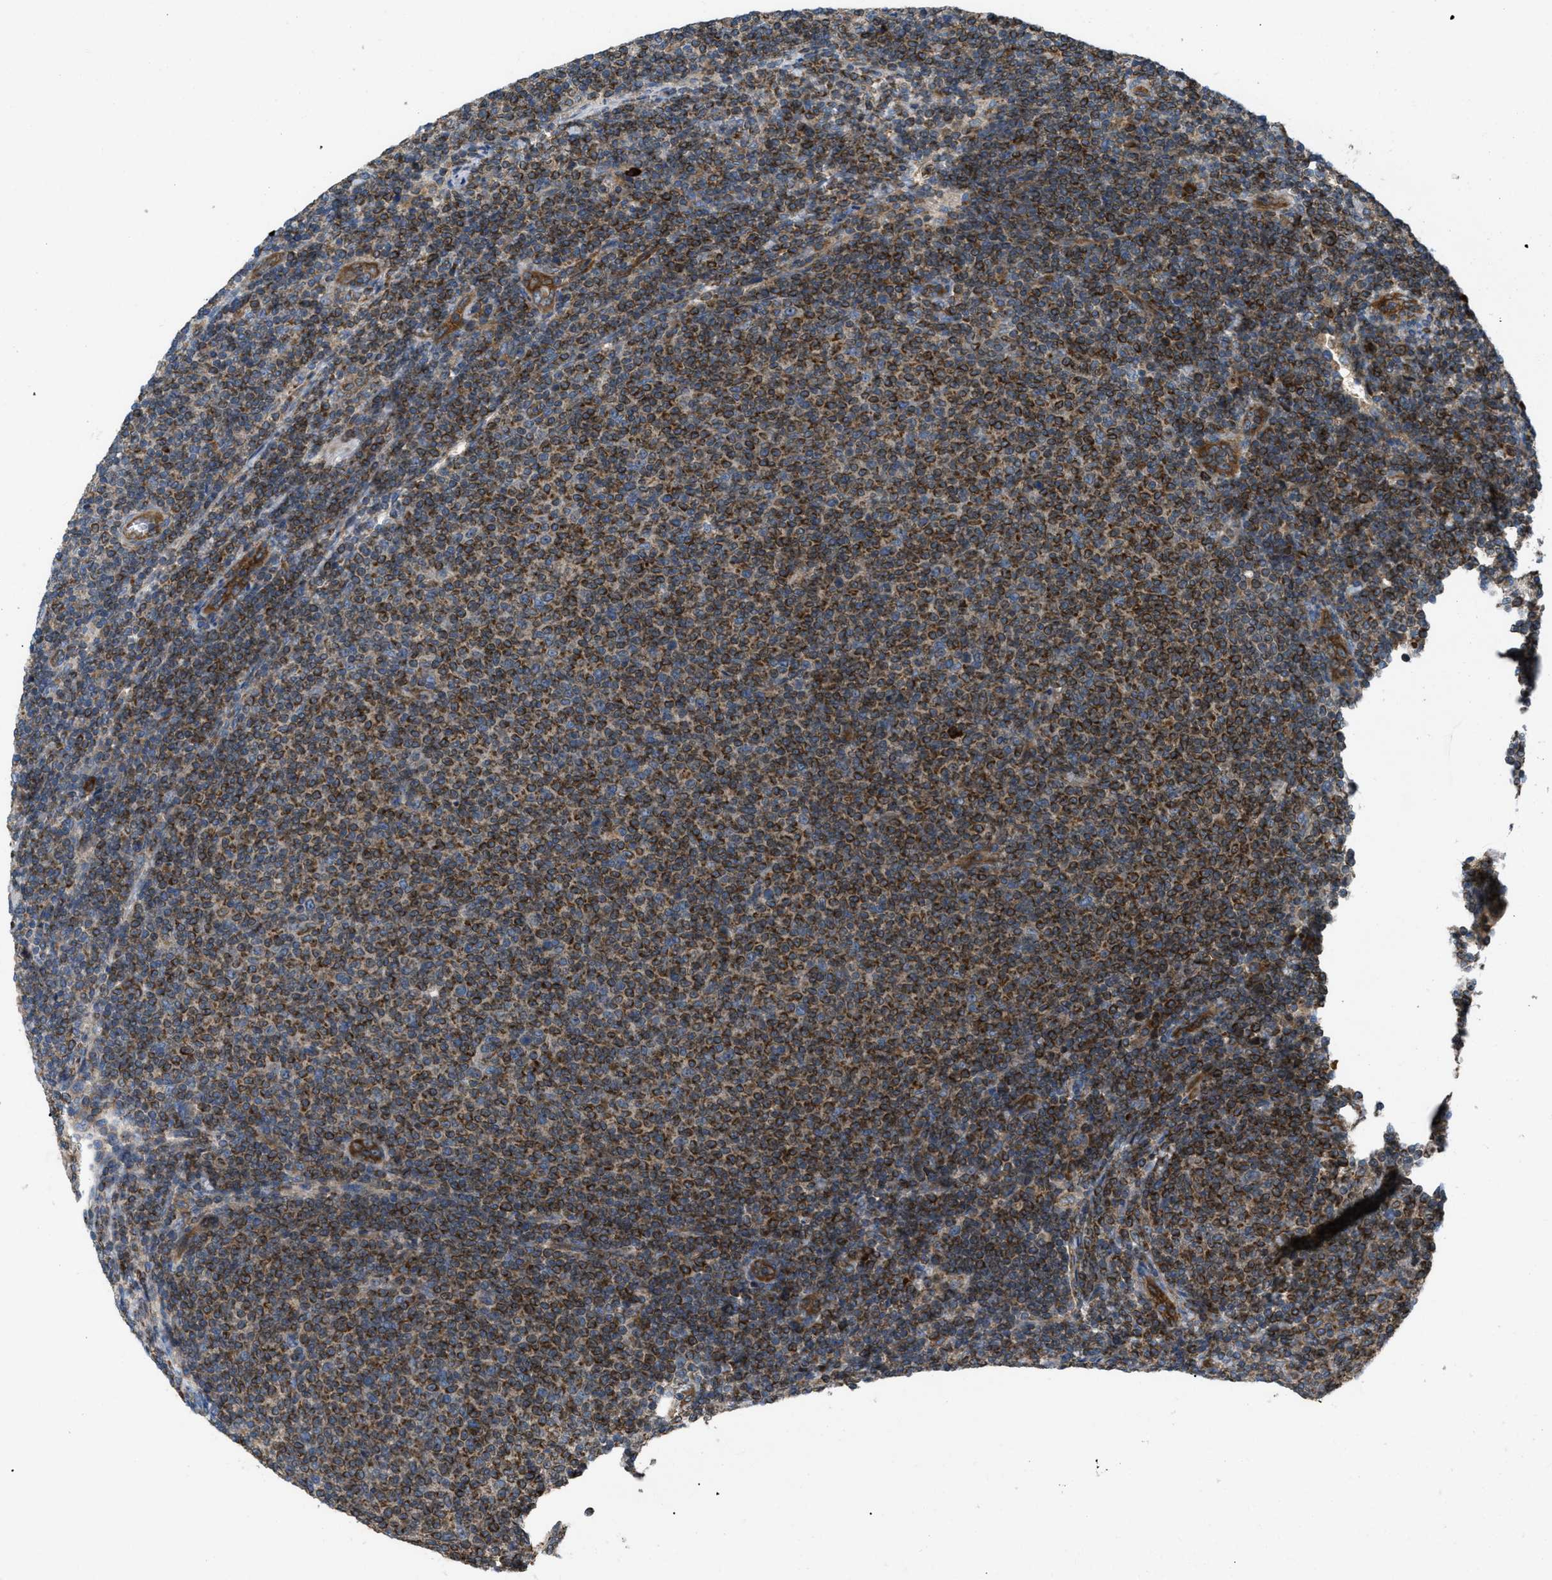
{"staining": {"intensity": "strong", "quantity": ">75%", "location": "cytoplasmic/membranous"}, "tissue": "lymphoma", "cell_type": "Tumor cells", "image_type": "cancer", "snomed": [{"axis": "morphology", "description": "Malignant lymphoma, non-Hodgkin's type, Low grade"}, {"axis": "topography", "description": "Lymph node"}], "caption": "High-power microscopy captured an immunohistochemistry (IHC) image of malignant lymphoma, non-Hodgkin's type (low-grade), revealing strong cytoplasmic/membranous positivity in about >75% of tumor cells. The staining was performed using DAB (3,3'-diaminobenzidine), with brown indicating positive protein expression. Nuclei are stained blue with hematoxylin.", "gene": "ATP2A3", "patient": {"sex": "male", "age": 66}}